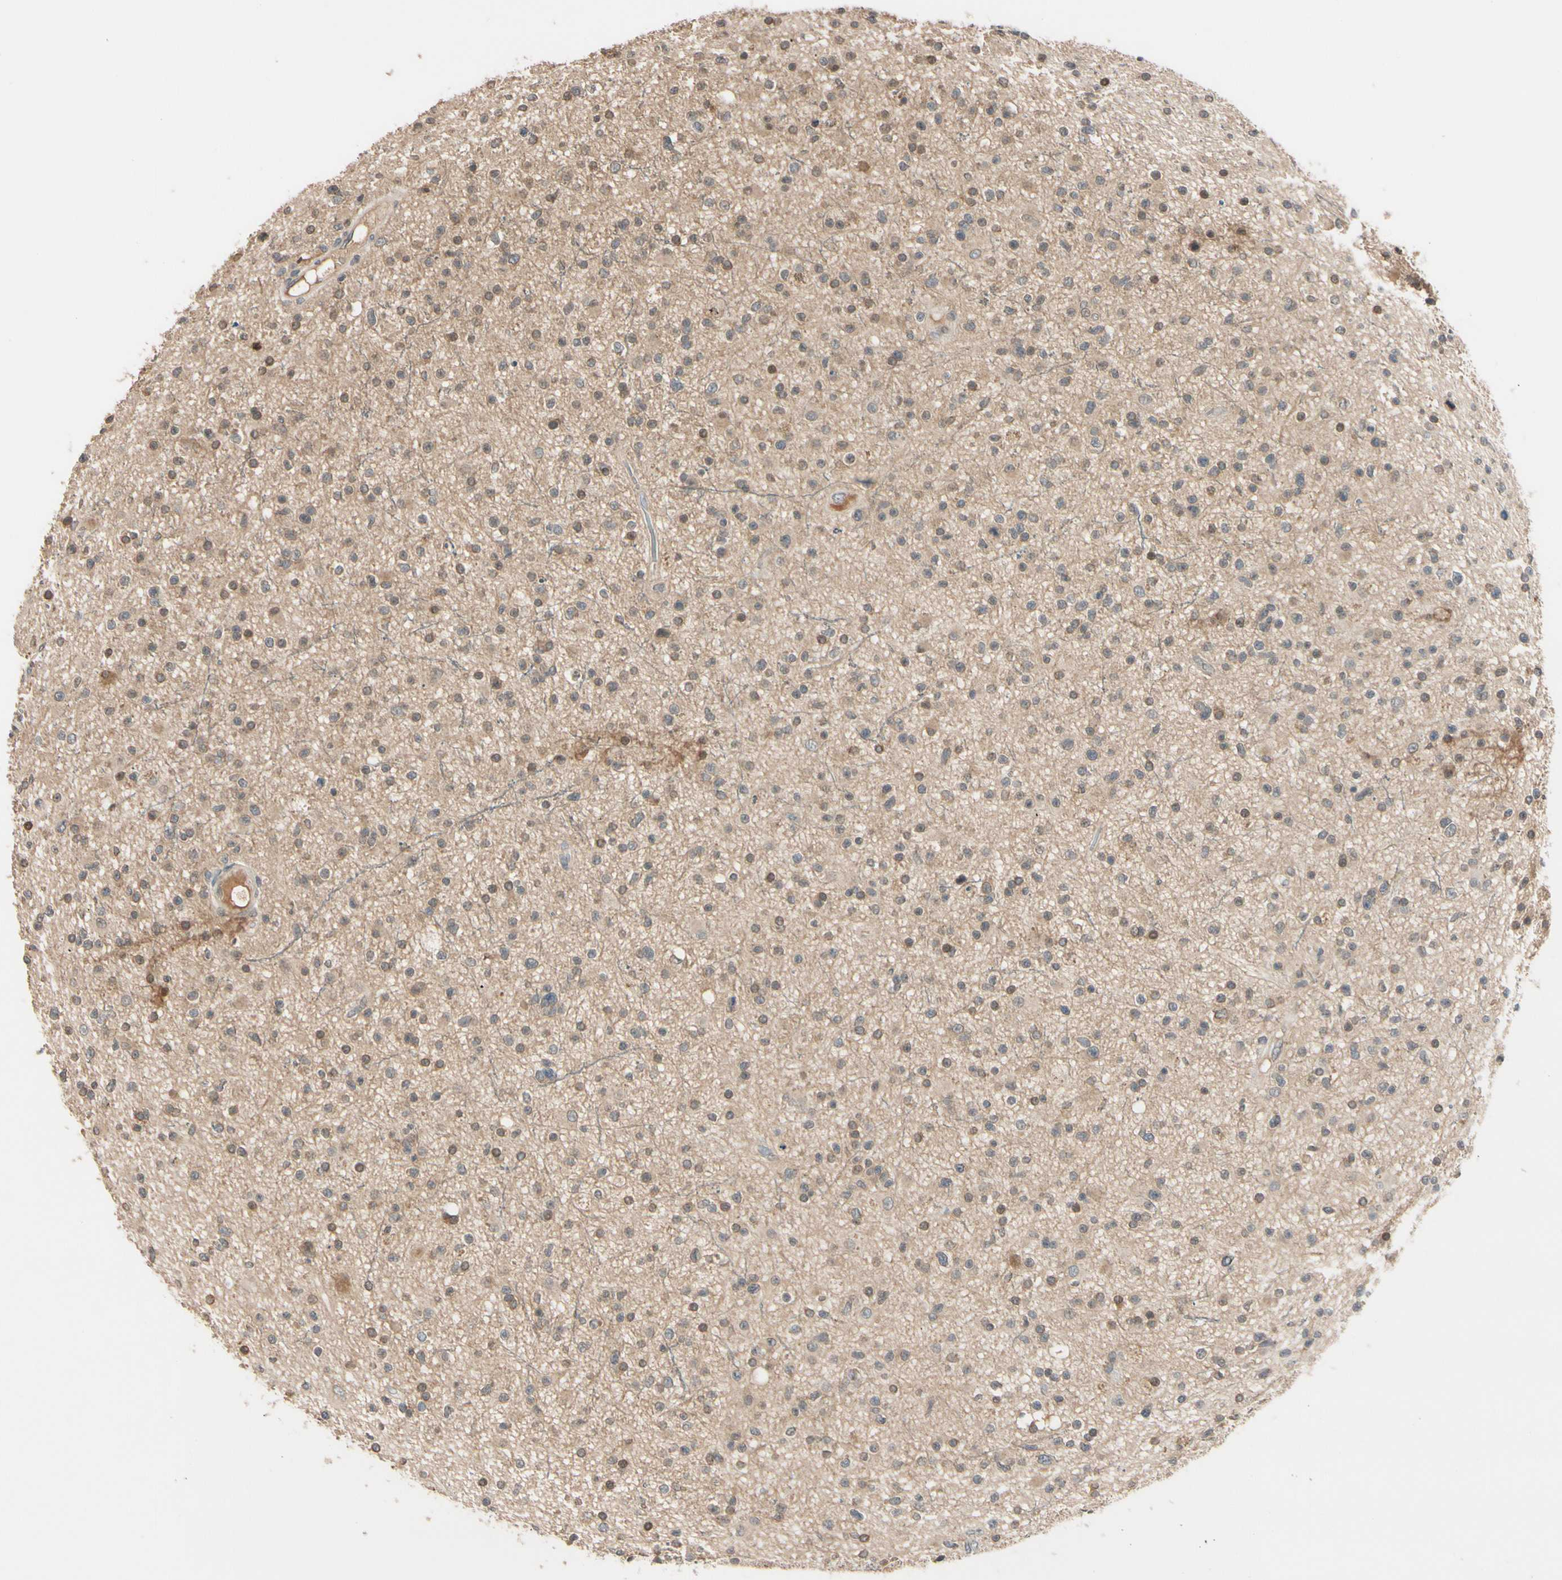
{"staining": {"intensity": "weak", "quantity": "25%-75%", "location": "cytoplasmic/membranous,nuclear"}, "tissue": "glioma", "cell_type": "Tumor cells", "image_type": "cancer", "snomed": [{"axis": "morphology", "description": "Glioma, malignant, High grade"}, {"axis": "topography", "description": "Brain"}], "caption": "A low amount of weak cytoplasmic/membranous and nuclear expression is seen in approximately 25%-75% of tumor cells in high-grade glioma (malignant) tissue.", "gene": "FGF10", "patient": {"sex": "male", "age": 33}}